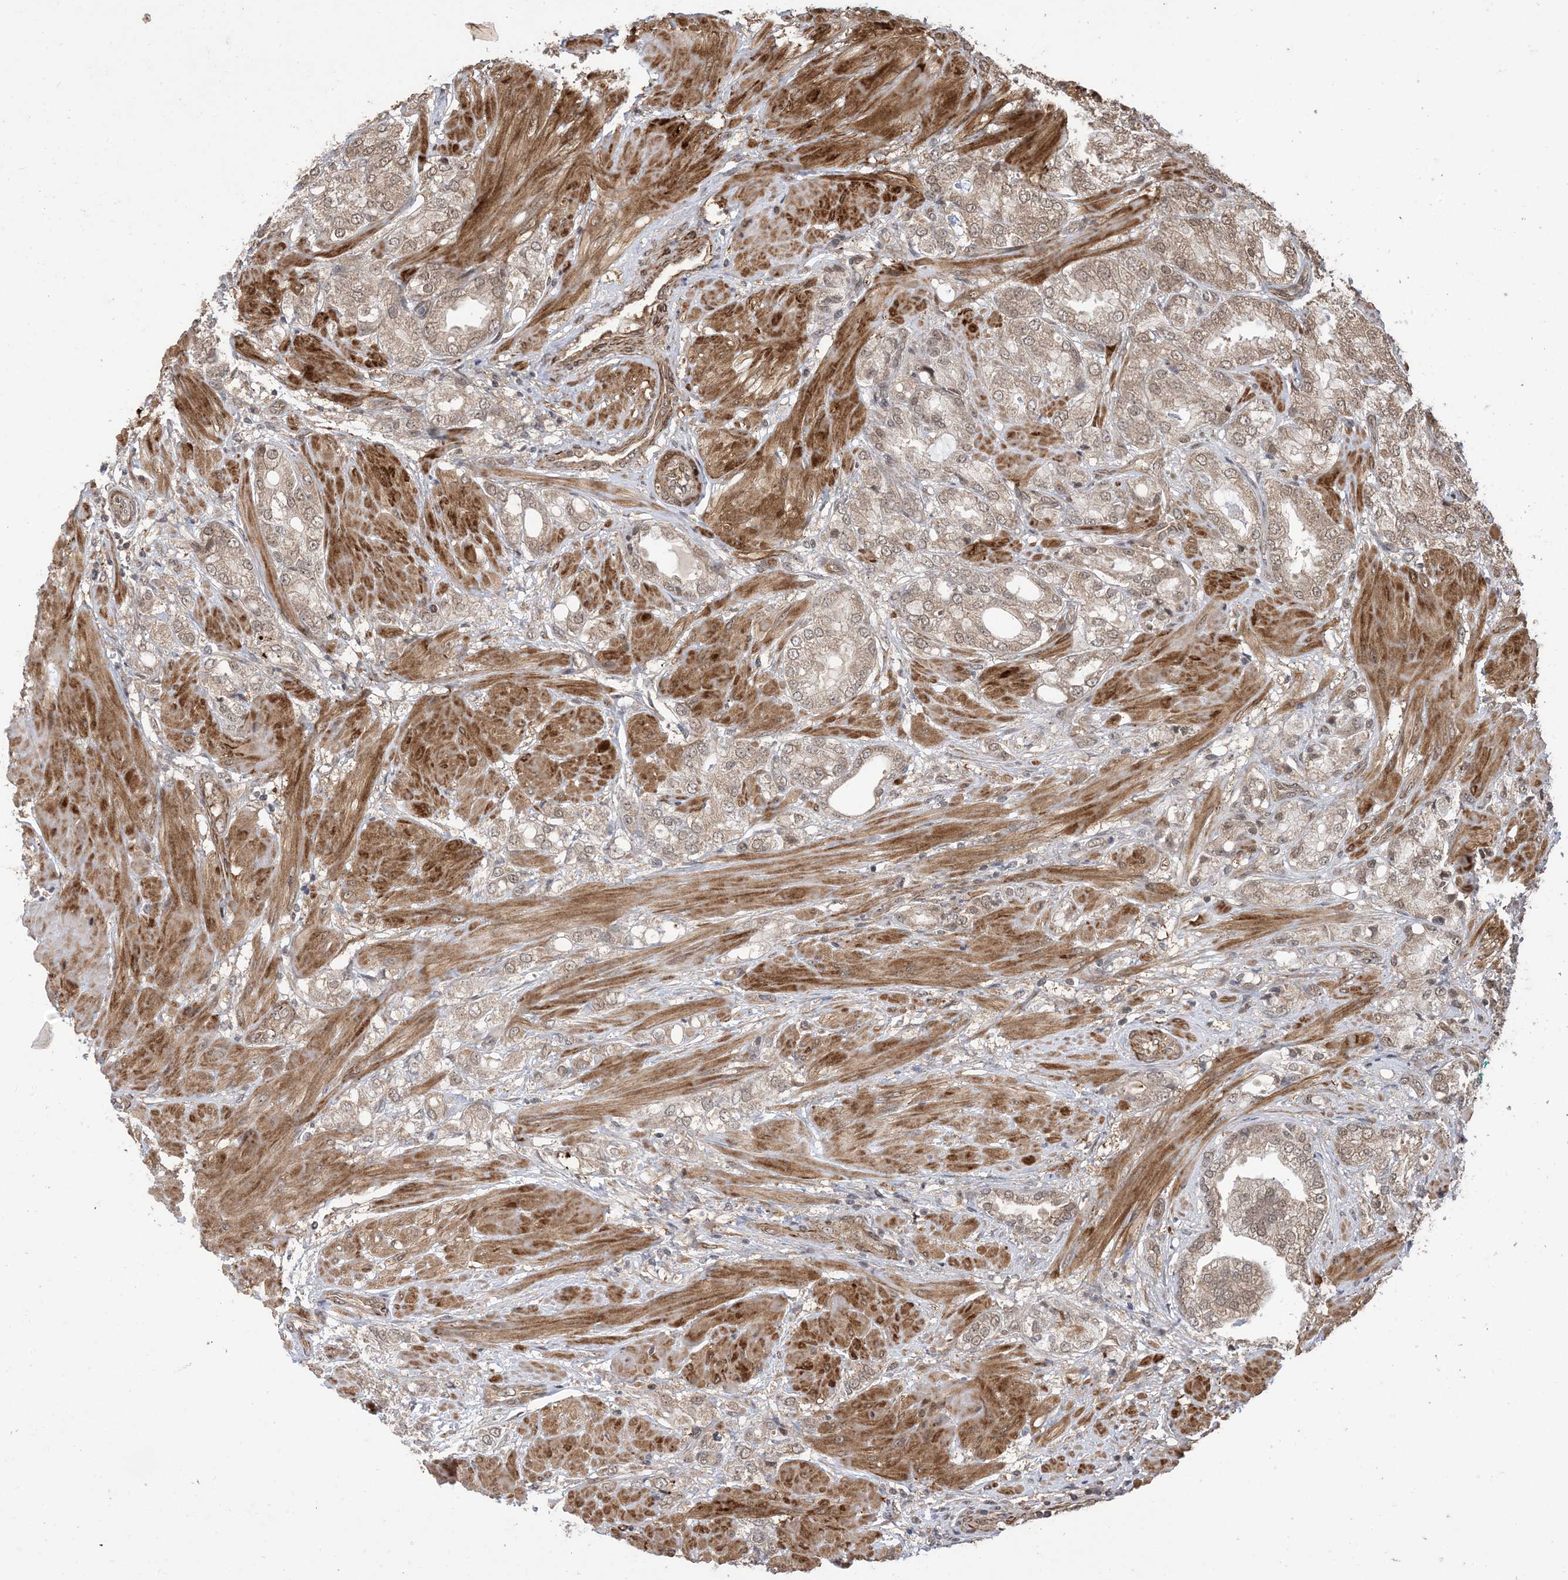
{"staining": {"intensity": "weak", "quantity": ">75%", "location": "cytoplasmic/membranous,nuclear"}, "tissue": "prostate cancer", "cell_type": "Tumor cells", "image_type": "cancer", "snomed": [{"axis": "morphology", "description": "Adenocarcinoma, High grade"}, {"axis": "topography", "description": "Prostate"}], "caption": "Prostate cancer stained for a protein displays weak cytoplasmic/membranous and nuclear positivity in tumor cells. The staining is performed using DAB (3,3'-diaminobenzidine) brown chromogen to label protein expression. The nuclei are counter-stained blue using hematoxylin.", "gene": "ZNF511", "patient": {"sex": "male", "age": 50}}